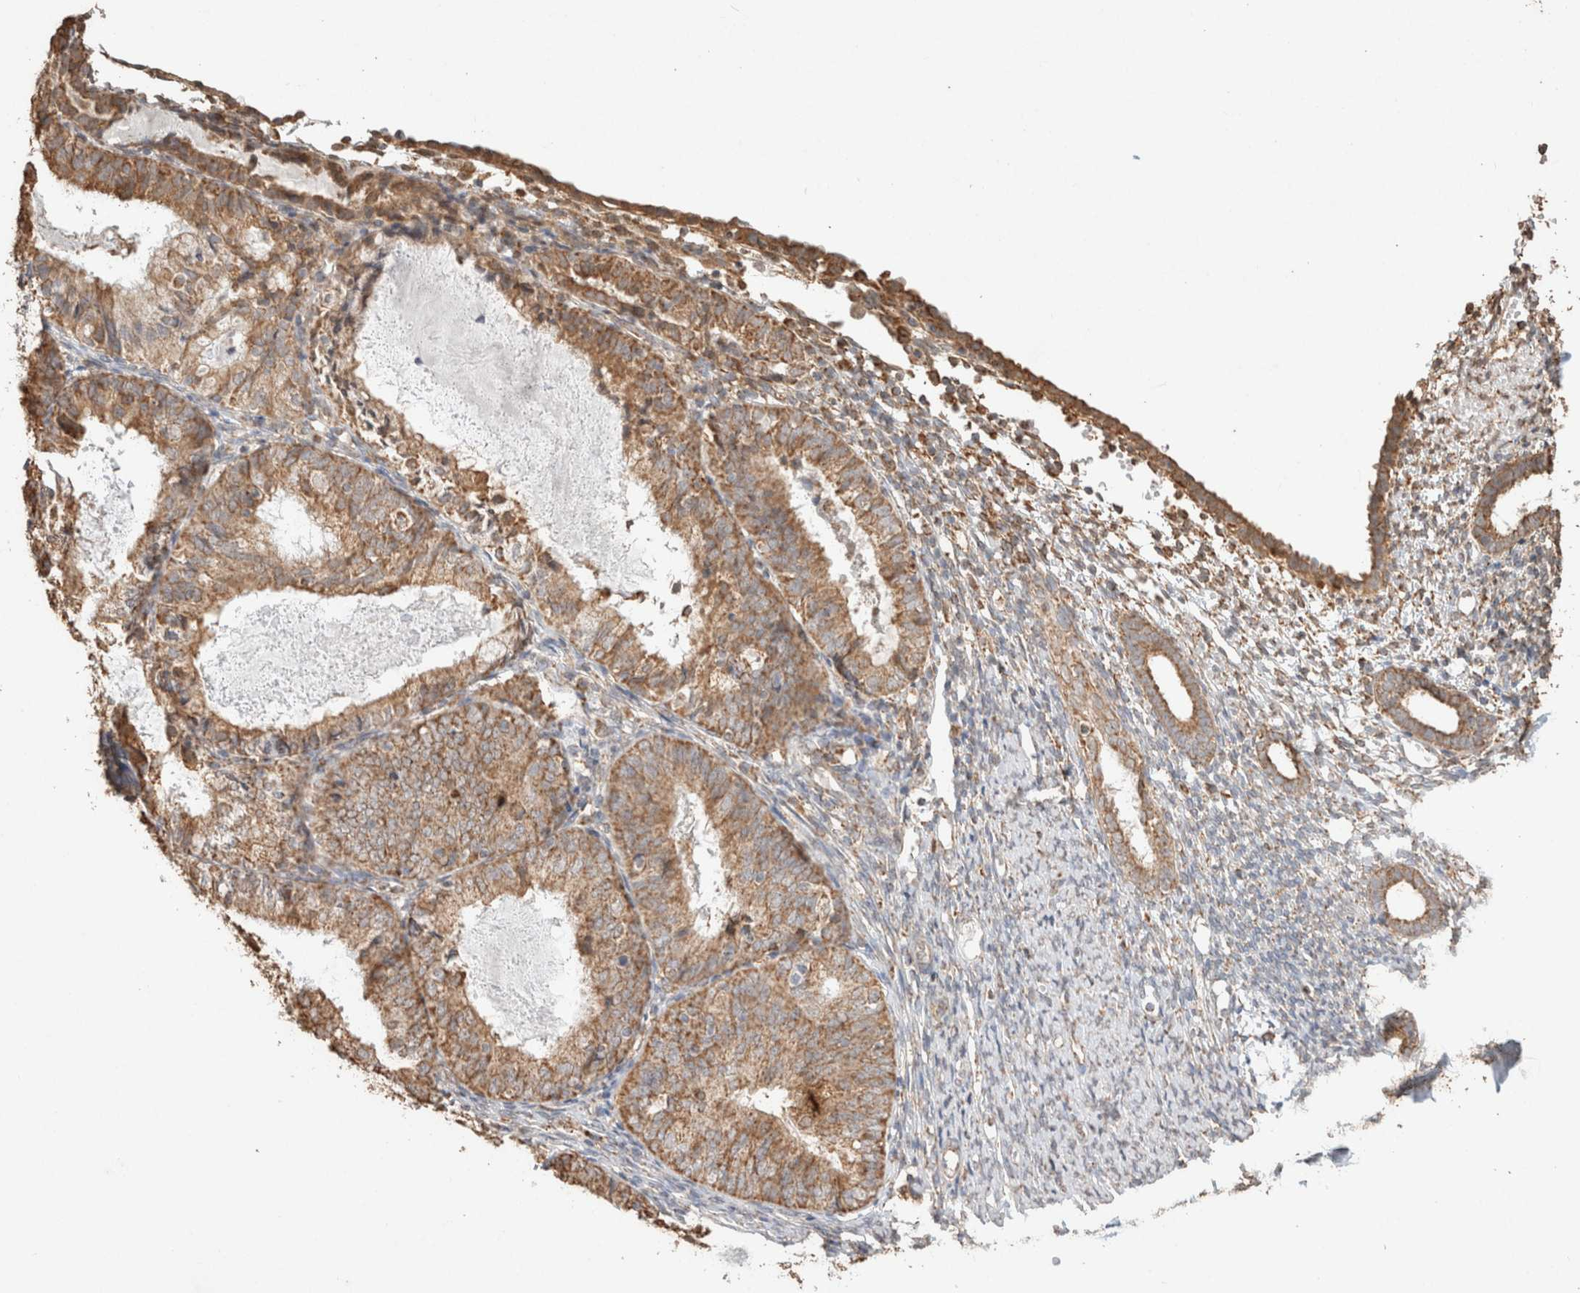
{"staining": {"intensity": "negative", "quantity": "none", "location": "none"}, "tissue": "endometrium", "cell_type": "Cells in endometrial stroma", "image_type": "normal", "snomed": [{"axis": "morphology", "description": "Normal tissue, NOS"}, {"axis": "morphology", "description": "Adenocarcinoma, NOS"}, {"axis": "topography", "description": "Endometrium"}], "caption": "An image of endometrium stained for a protein reveals no brown staining in cells in endometrial stroma. (IHC, brightfield microscopy, high magnification).", "gene": "SDC2", "patient": {"sex": "female", "age": 57}}